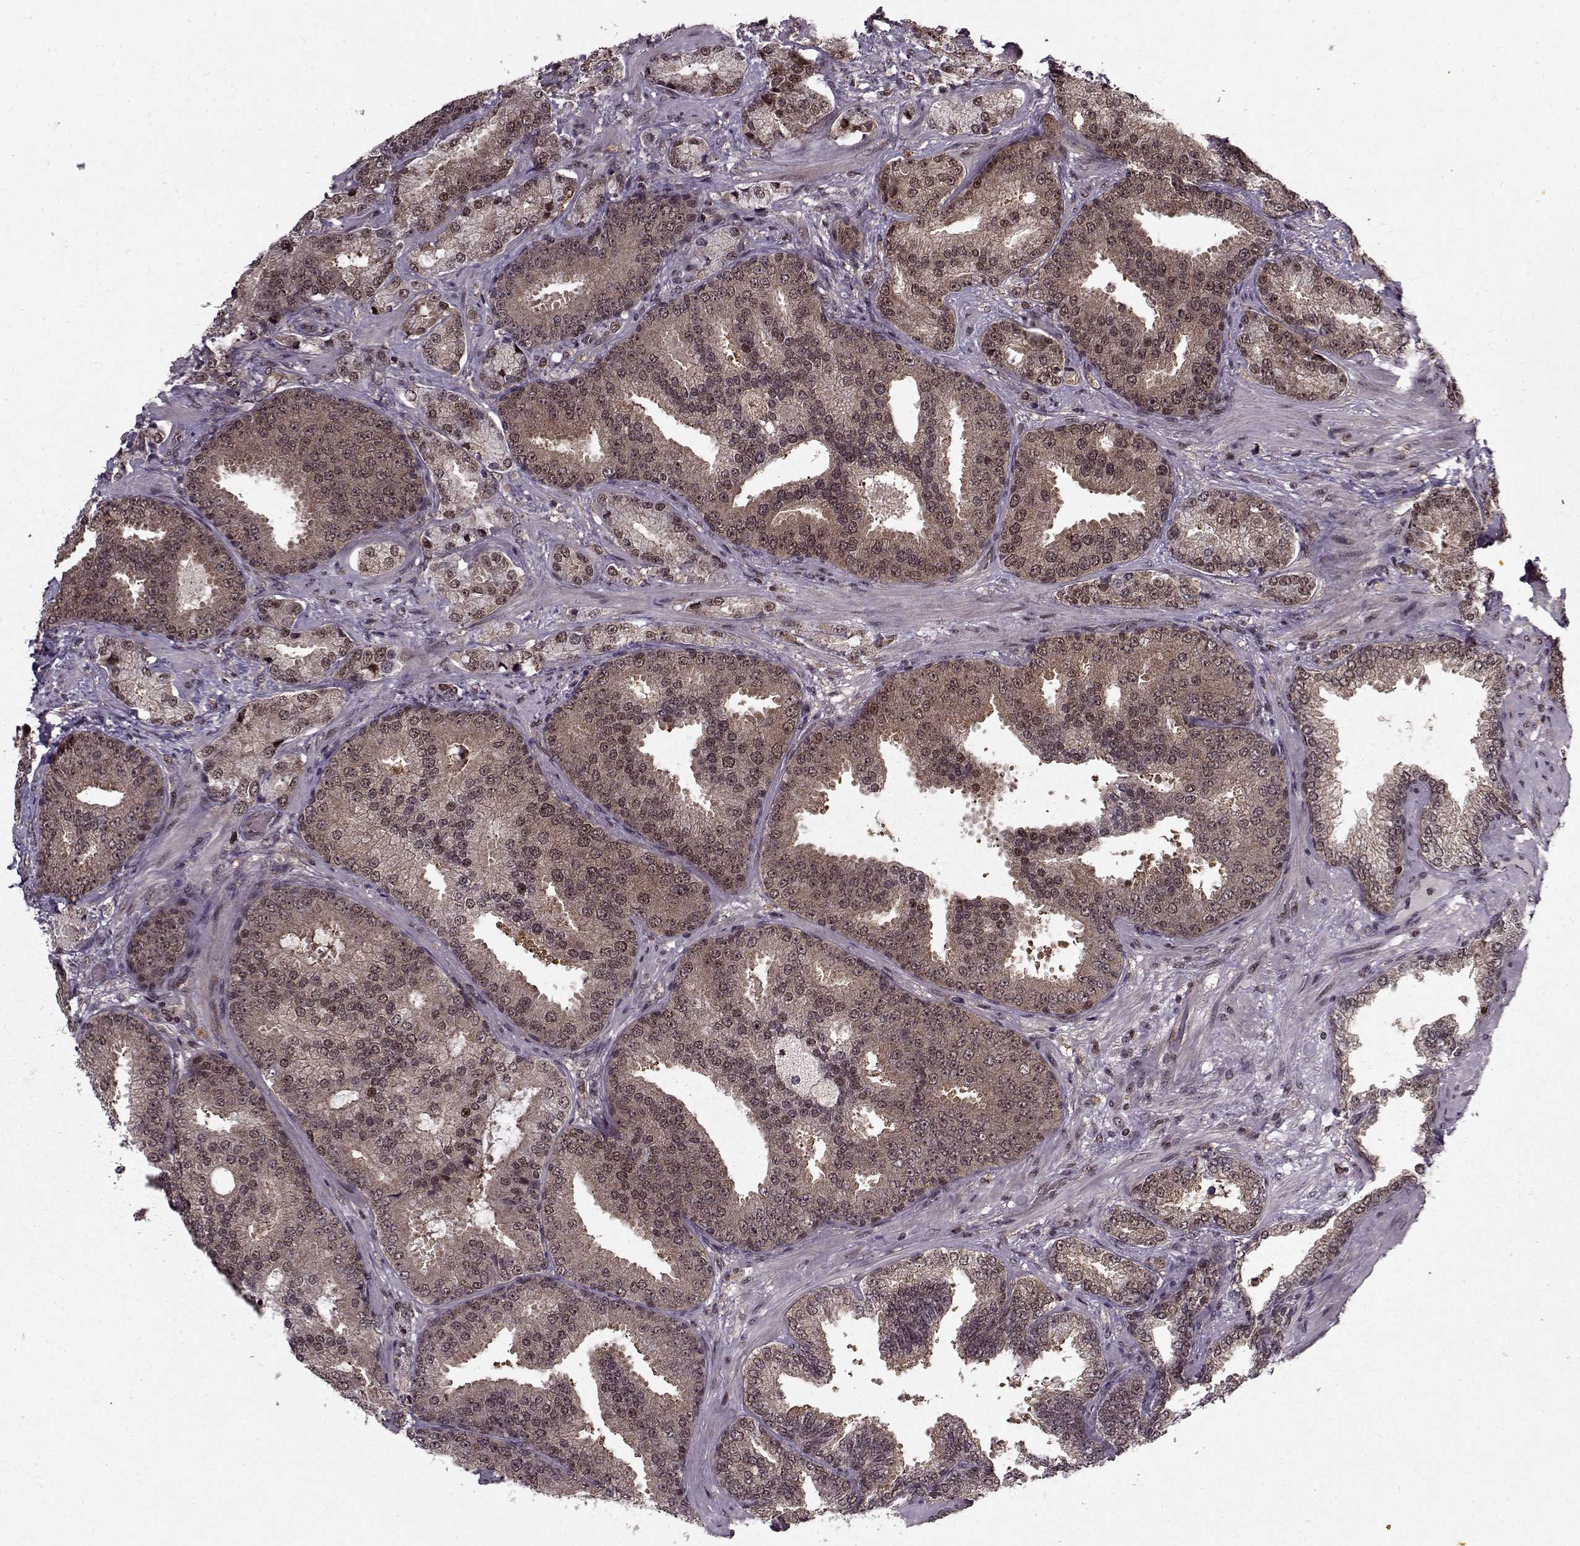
{"staining": {"intensity": "weak", "quantity": ">75%", "location": "cytoplasmic/membranous"}, "tissue": "prostate cancer", "cell_type": "Tumor cells", "image_type": "cancer", "snomed": [{"axis": "morphology", "description": "Adenocarcinoma, Low grade"}, {"axis": "topography", "description": "Prostate"}], "caption": "Adenocarcinoma (low-grade) (prostate) stained for a protein (brown) demonstrates weak cytoplasmic/membranous positive positivity in about >75% of tumor cells.", "gene": "PSMA7", "patient": {"sex": "male", "age": 68}}